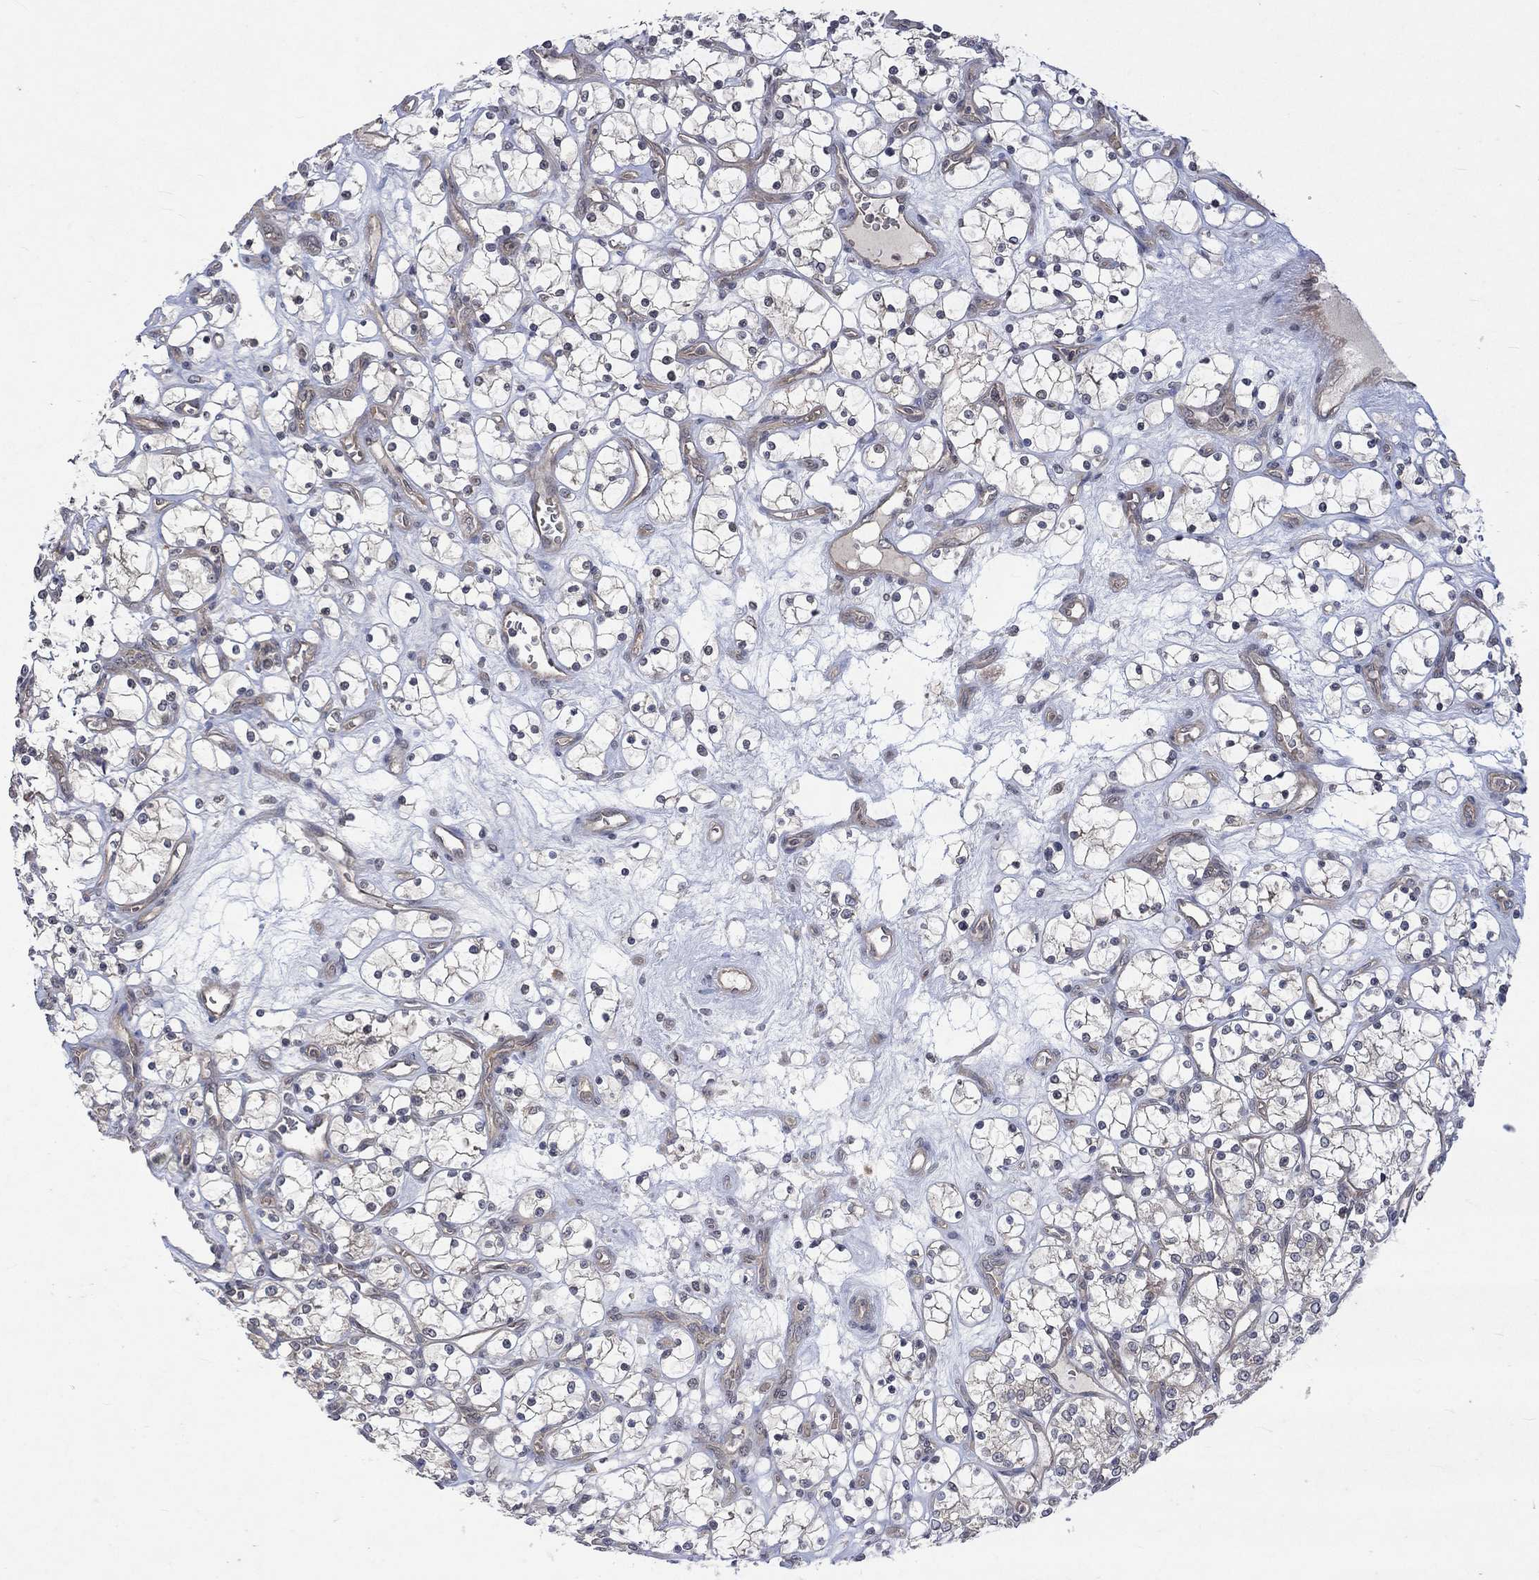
{"staining": {"intensity": "negative", "quantity": "none", "location": "none"}, "tissue": "renal cancer", "cell_type": "Tumor cells", "image_type": "cancer", "snomed": [{"axis": "morphology", "description": "Adenocarcinoma, NOS"}, {"axis": "topography", "description": "Kidney"}], "caption": "IHC micrograph of neoplastic tissue: renal adenocarcinoma stained with DAB displays no significant protein positivity in tumor cells.", "gene": "GRIN2D", "patient": {"sex": "female", "age": 69}}